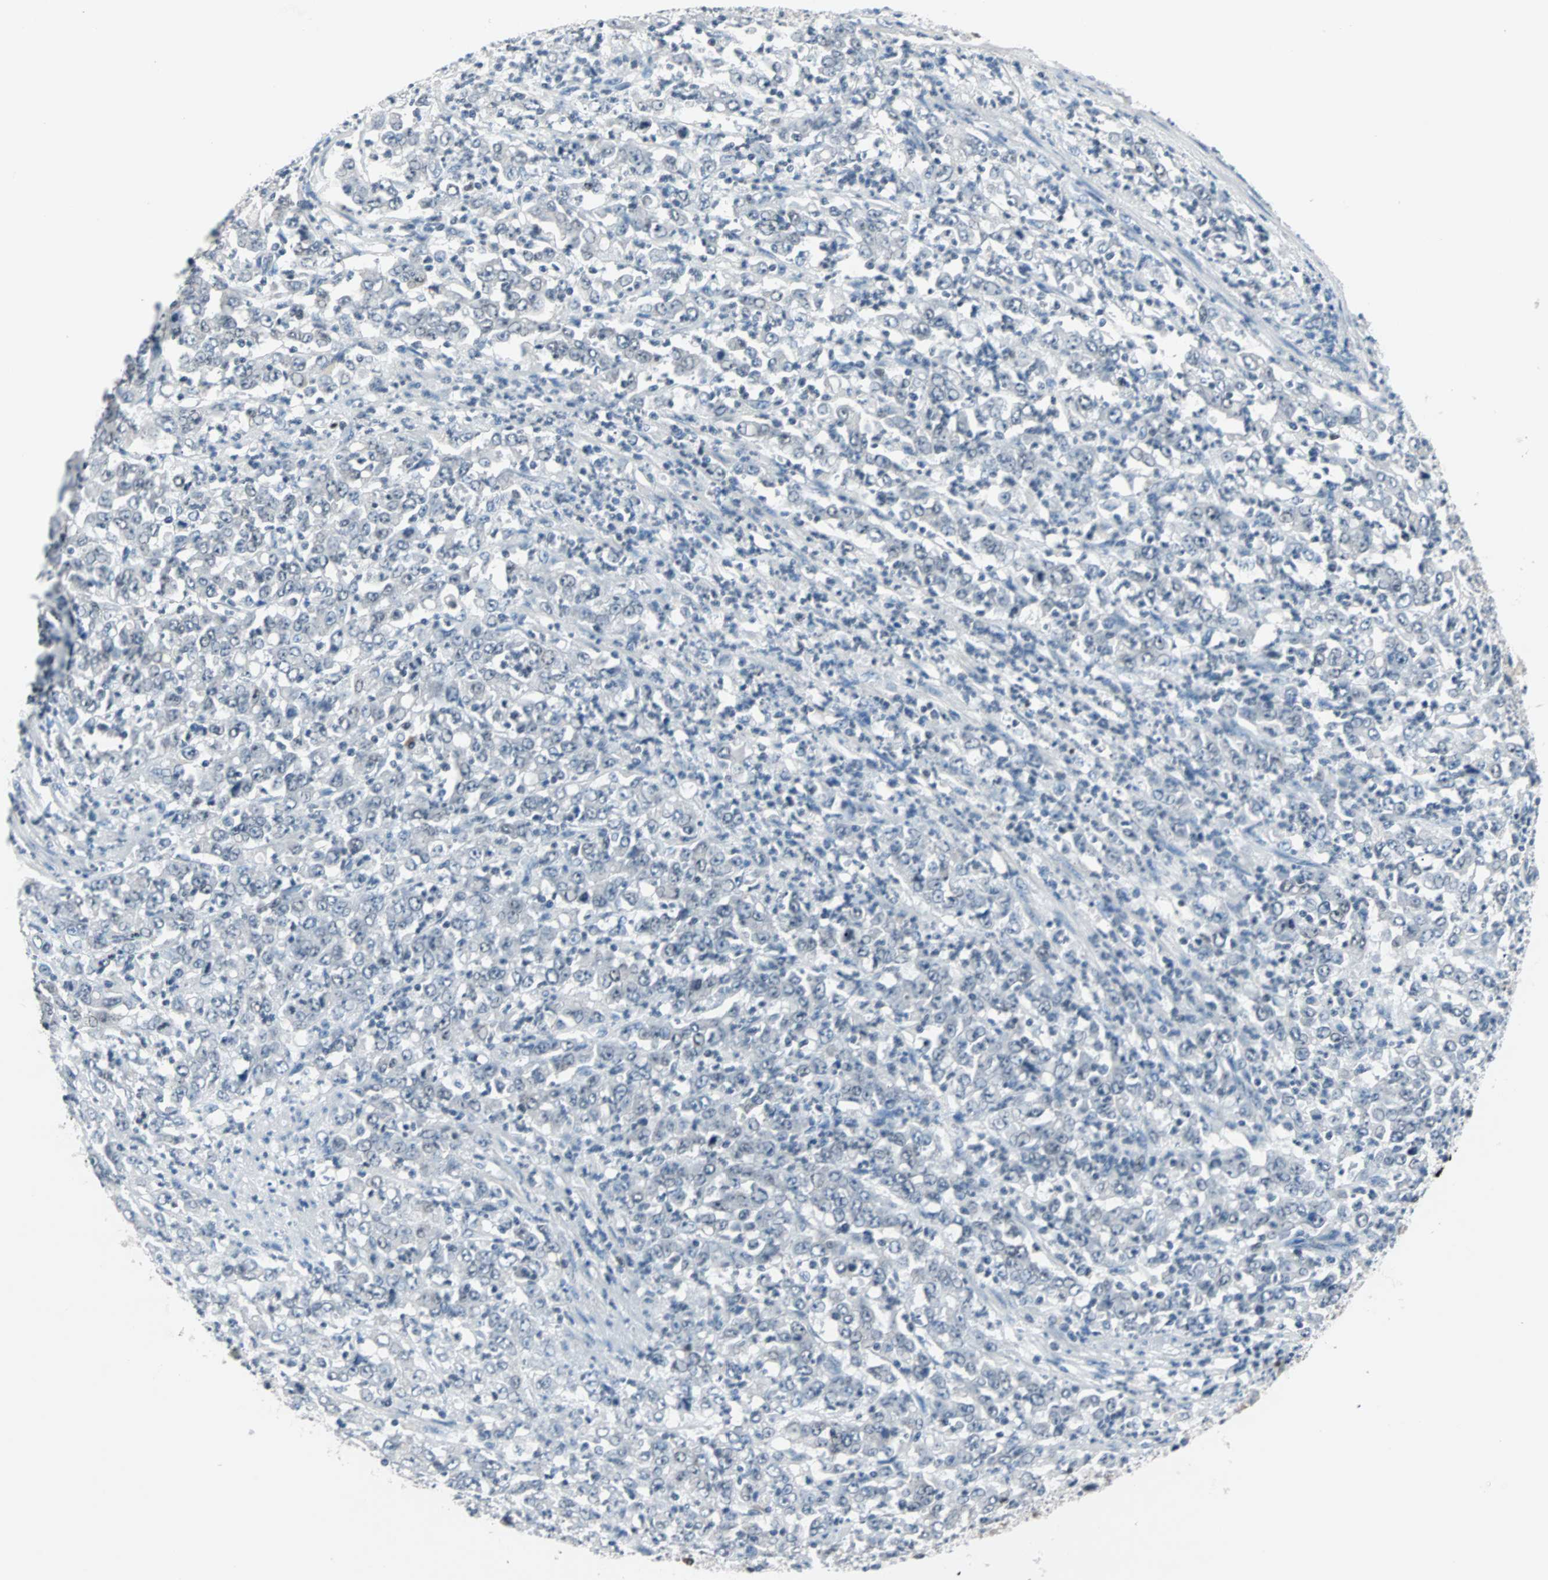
{"staining": {"intensity": "negative", "quantity": "none", "location": "none"}, "tissue": "stomach cancer", "cell_type": "Tumor cells", "image_type": "cancer", "snomed": [{"axis": "morphology", "description": "Adenocarcinoma, NOS"}, {"axis": "topography", "description": "Stomach, lower"}], "caption": "A photomicrograph of adenocarcinoma (stomach) stained for a protein shows no brown staining in tumor cells. (Brightfield microscopy of DAB IHC at high magnification).", "gene": "CCNE2", "patient": {"sex": "female", "age": 71}}